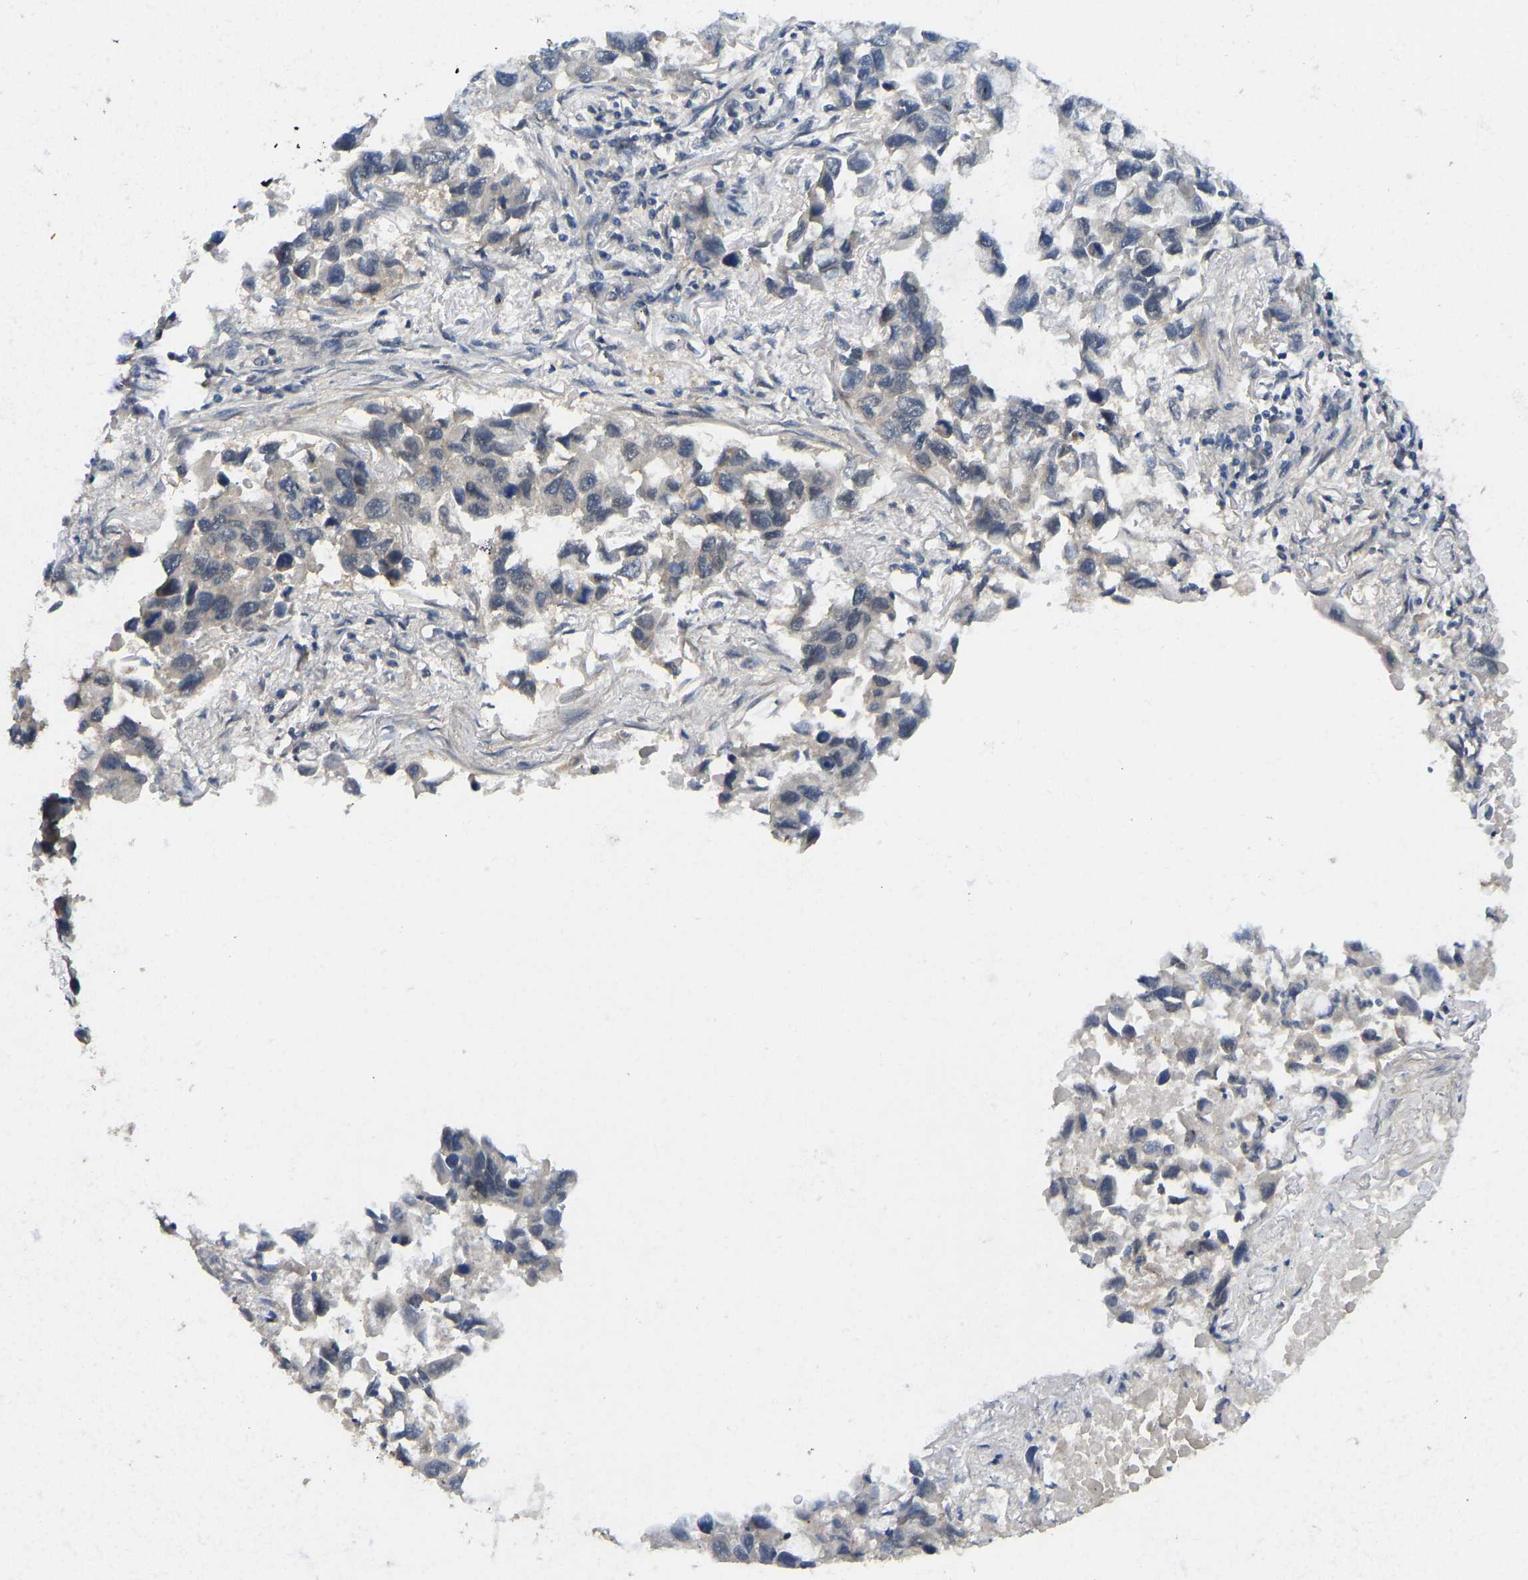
{"staining": {"intensity": "negative", "quantity": "none", "location": "none"}, "tissue": "lung cancer", "cell_type": "Tumor cells", "image_type": "cancer", "snomed": [{"axis": "morphology", "description": "Adenocarcinoma, NOS"}, {"axis": "topography", "description": "Lung"}], "caption": "Micrograph shows no protein positivity in tumor cells of adenocarcinoma (lung) tissue.", "gene": "NDRG3", "patient": {"sex": "male", "age": 64}}